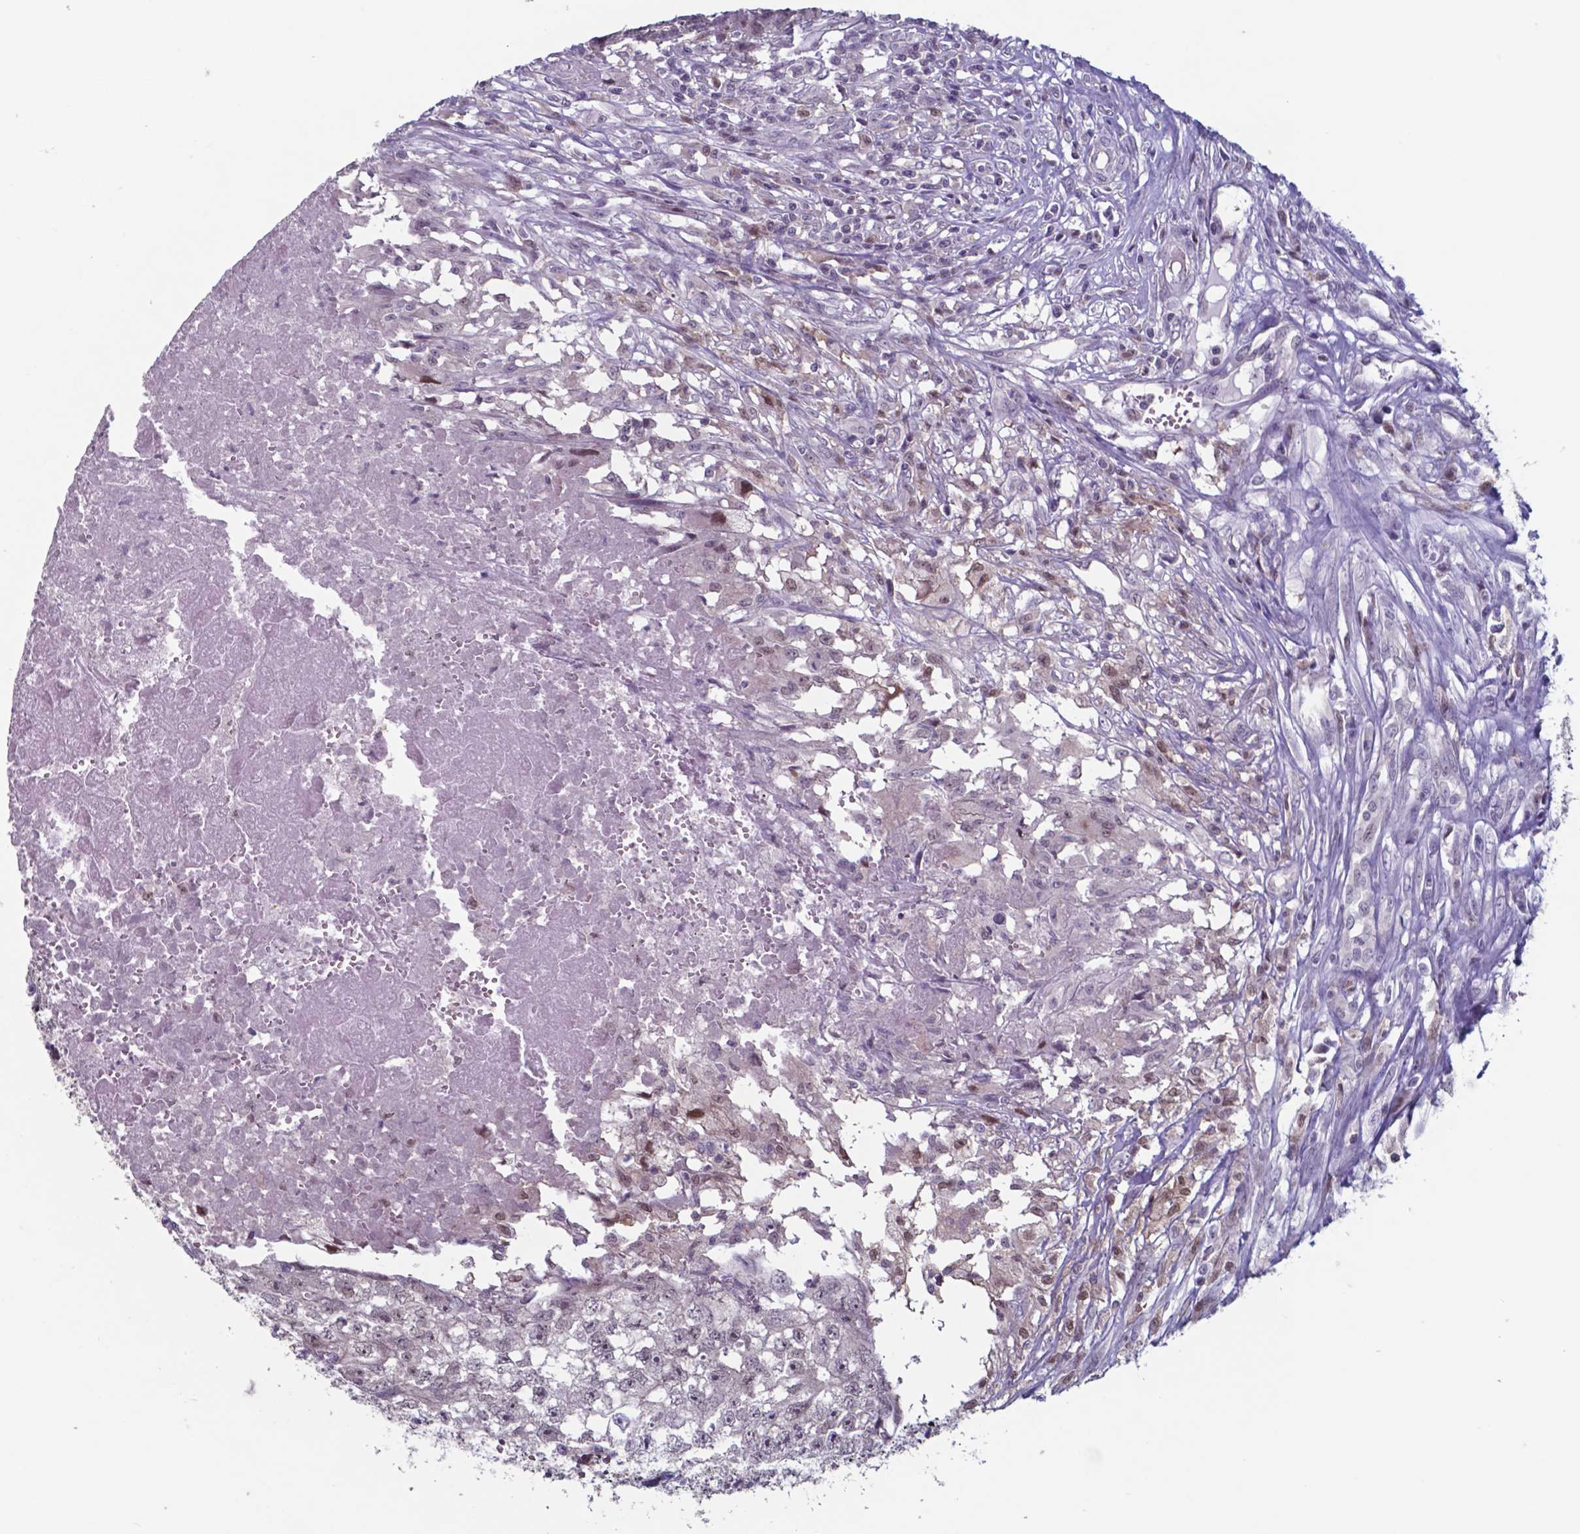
{"staining": {"intensity": "negative", "quantity": "none", "location": "none"}, "tissue": "testis cancer", "cell_type": "Tumor cells", "image_type": "cancer", "snomed": [{"axis": "morphology", "description": "Carcinoma, Embryonal, NOS"}, {"axis": "morphology", "description": "Teratoma, malignant, NOS"}, {"axis": "topography", "description": "Testis"}], "caption": "Tumor cells are negative for protein expression in human testis teratoma (malignant). (DAB (3,3'-diaminobenzidine) IHC visualized using brightfield microscopy, high magnification).", "gene": "TDP2", "patient": {"sex": "male", "age": 24}}